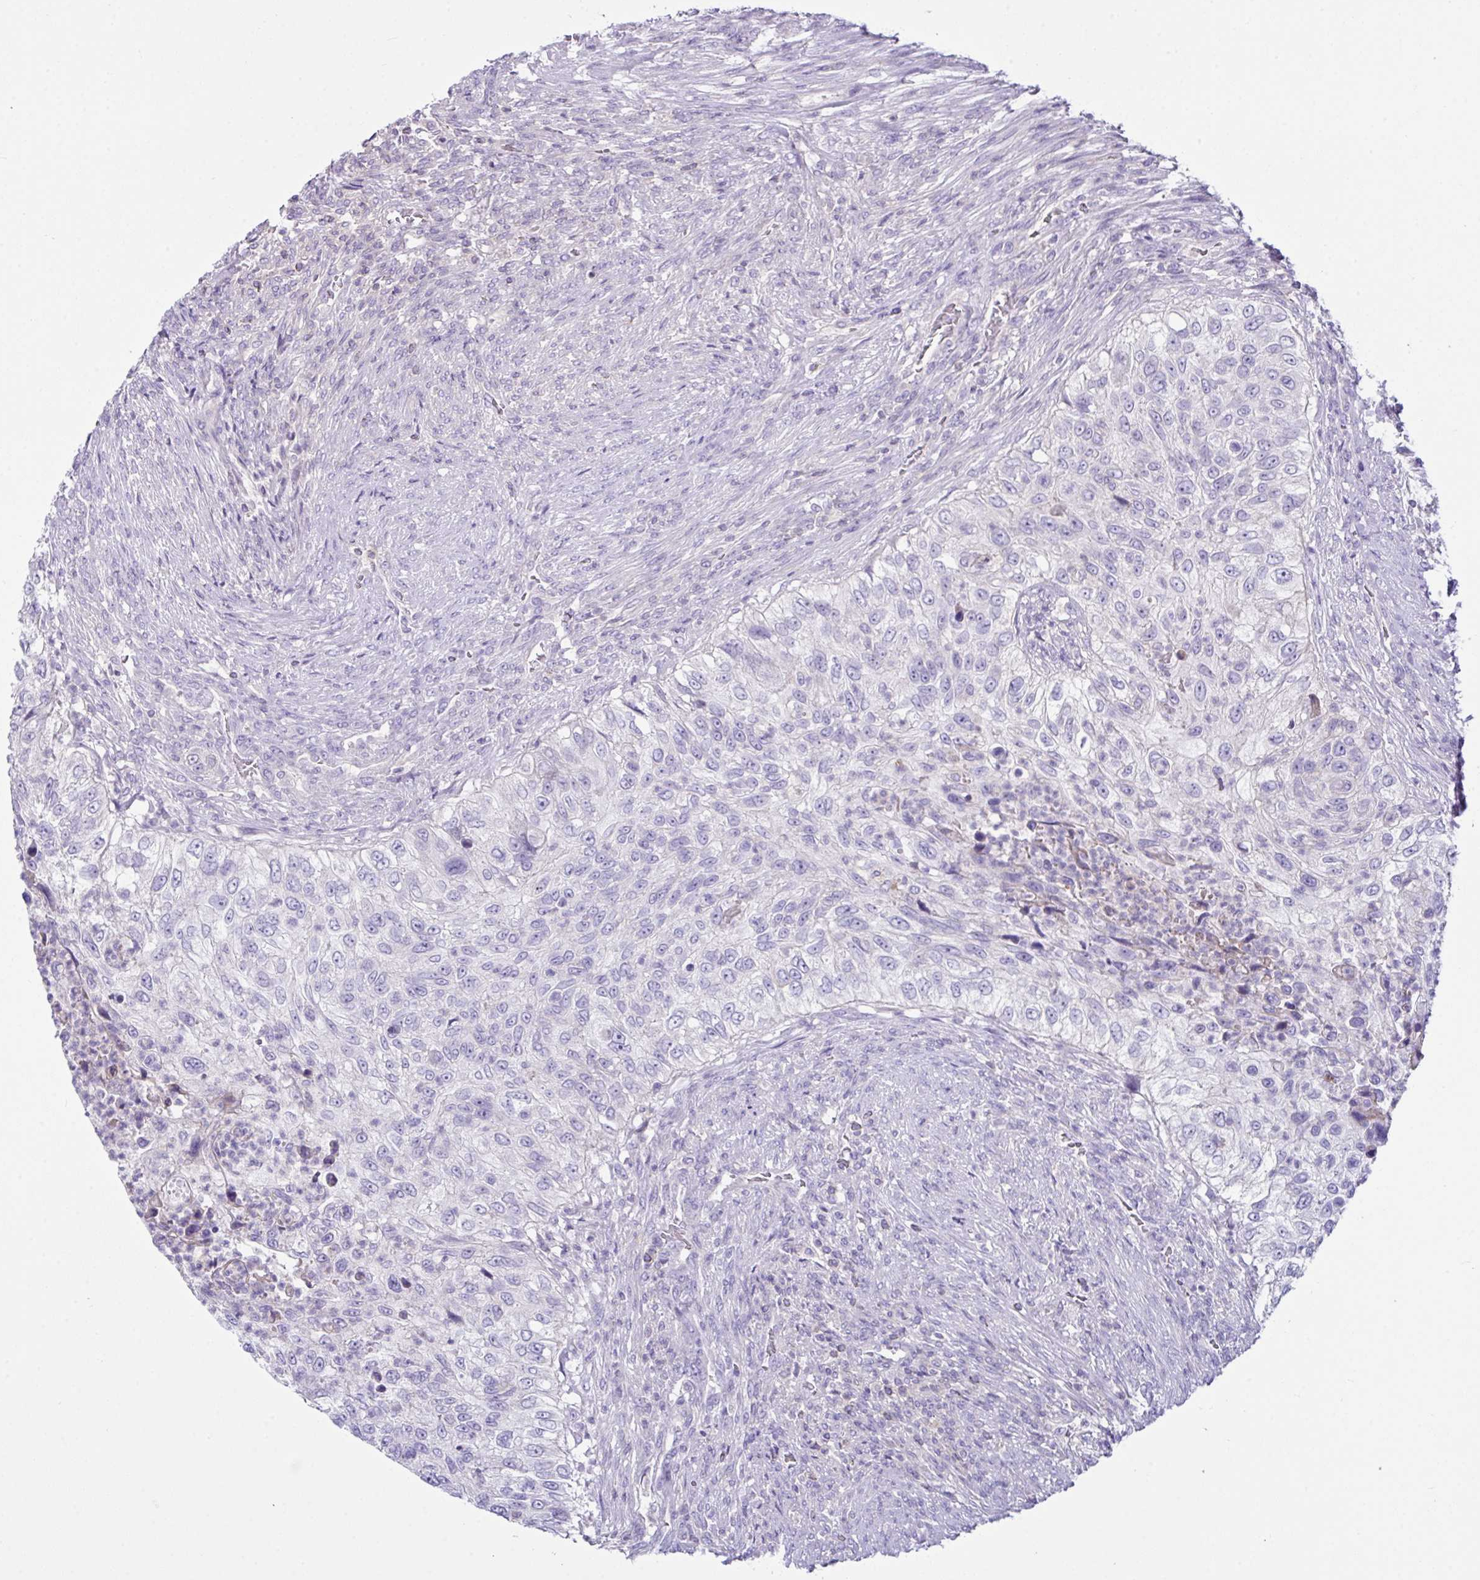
{"staining": {"intensity": "negative", "quantity": "none", "location": "none"}, "tissue": "urothelial cancer", "cell_type": "Tumor cells", "image_type": "cancer", "snomed": [{"axis": "morphology", "description": "Urothelial carcinoma, High grade"}, {"axis": "topography", "description": "Urinary bladder"}], "caption": "This is a micrograph of IHC staining of urothelial carcinoma (high-grade), which shows no staining in tumor cells.", "gene": "D2HGDH", "patient": {"sex": "female", "age": 60}}